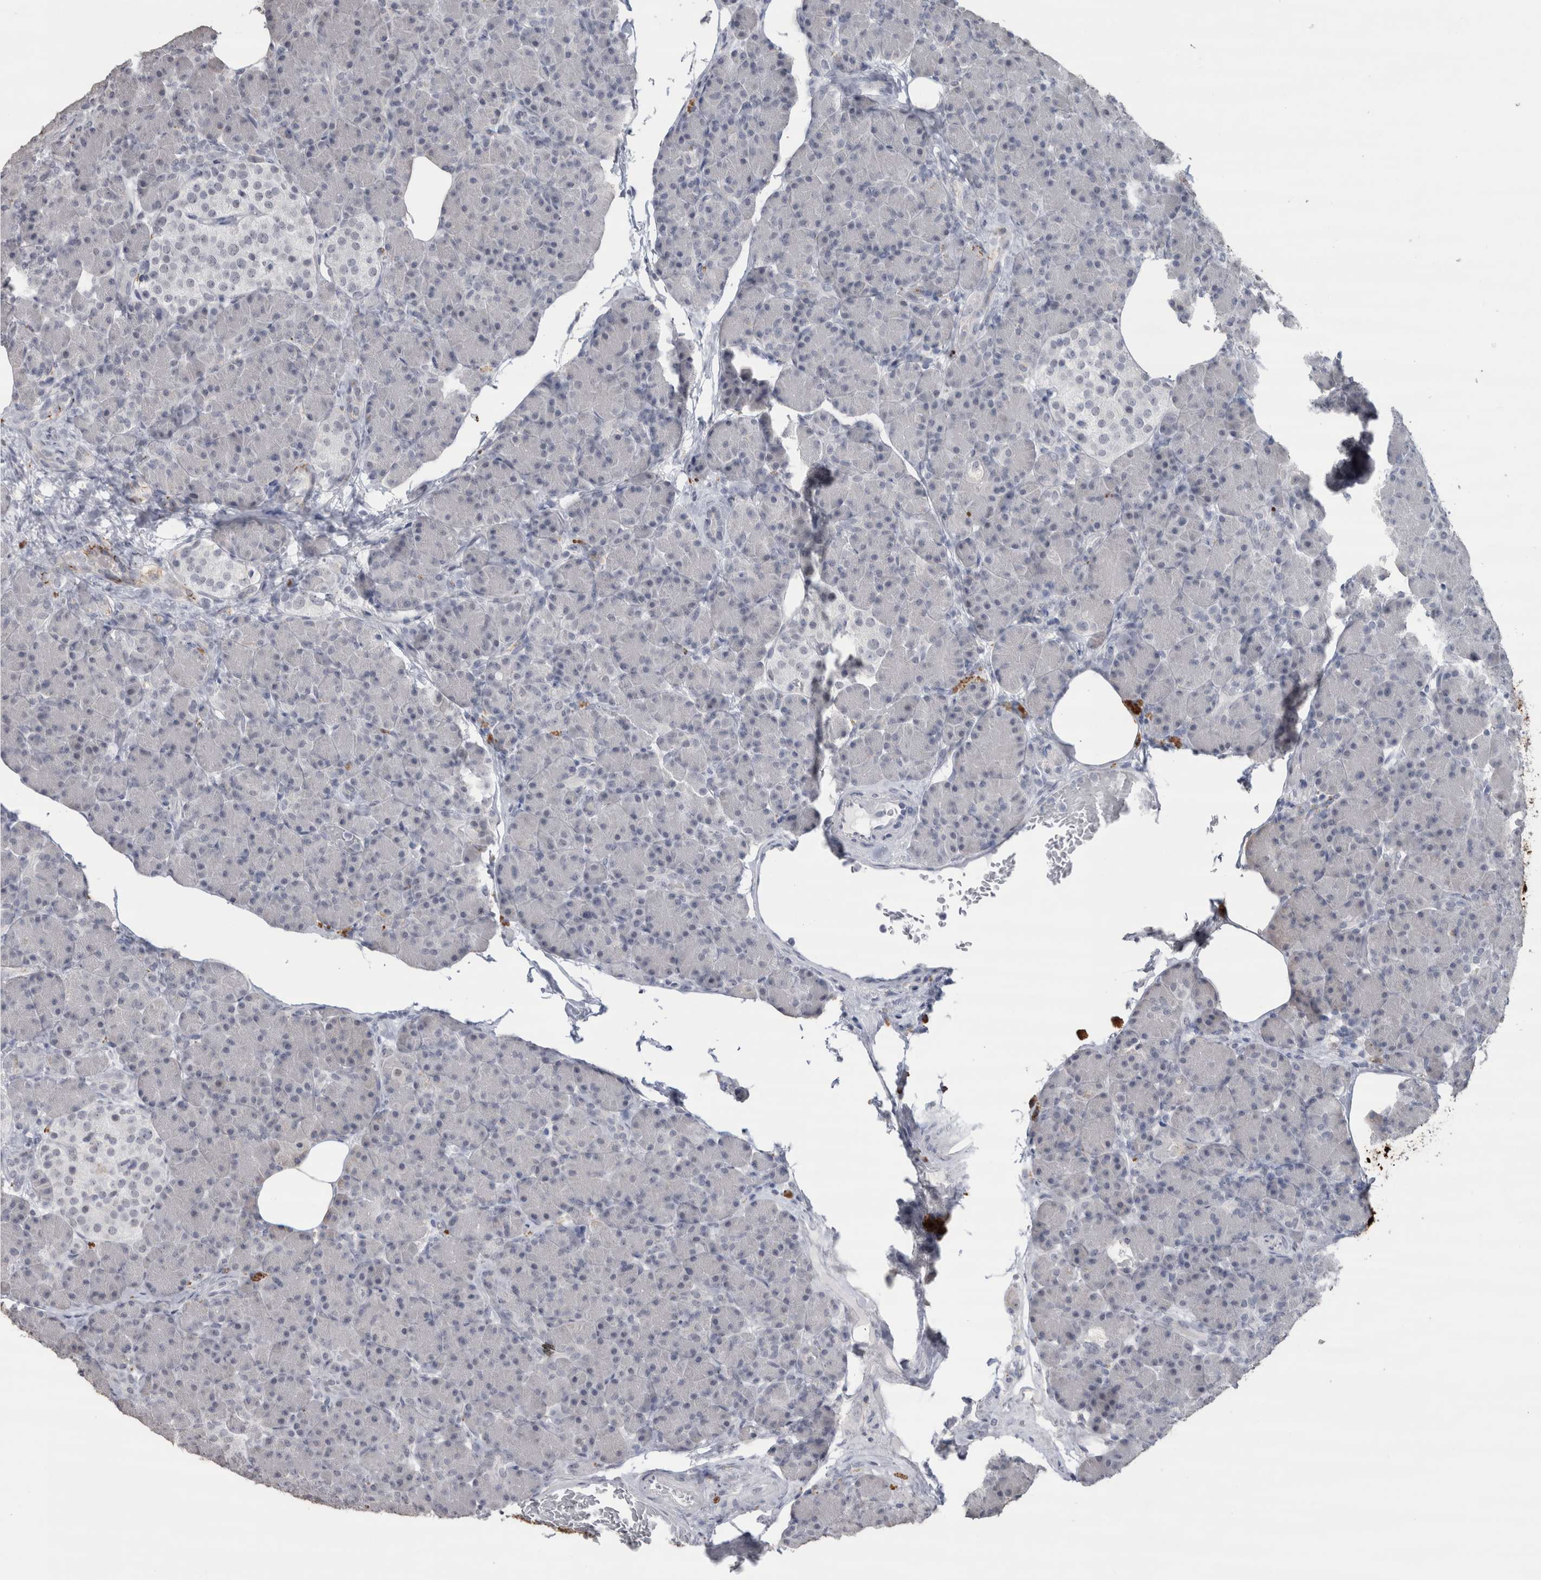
{"staining": {"intensity": "negative", "quantity": "none", "location": "none"}, "tissue": "pancreas", "cell_type": "Exocrine glandular cells", "image_type": "normal", "snomed": [{"axis": "morphology", "description": "Normal tissue, NOS"}, {"axis": "topography", "description": "Pancreas"}], "caption": "DAB immunohistochemical staining of normal pancreas reveals no significant positivity in exocrine glandular cells. The staining is performed using DAB (3,3'-diaminobenzidine) brown chromogen with nuclei counter-stained in using hematoxylin.", "gene": "CDH17", "patient": {"sex": "female", "age": 43}}